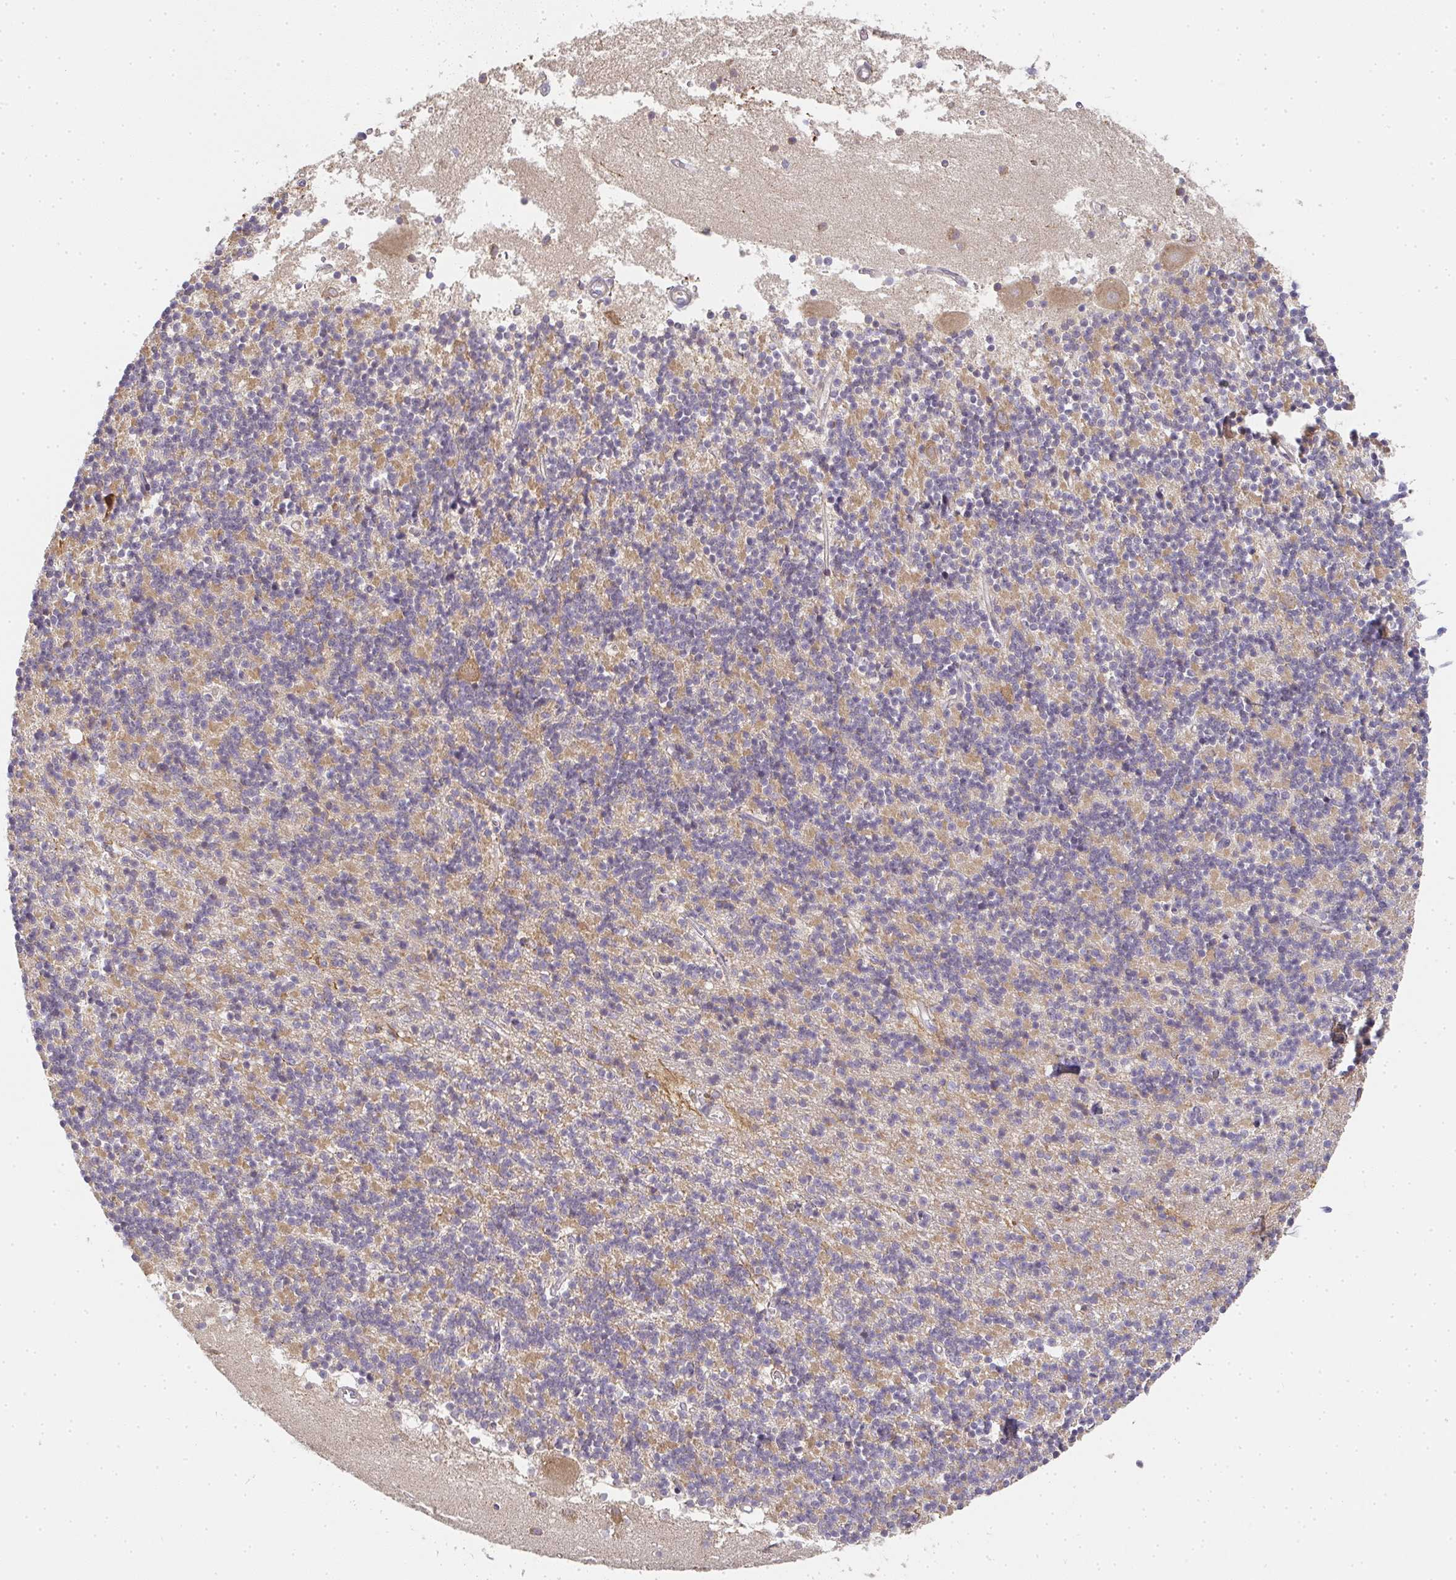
{"staining": {"intensity": "moderate", "quantity": "25%-75%", "location": "cytoplasmic/membranous"}, "tissue": "cerebellum", "cell_type": "Cells in granular layer", "image_type": "normal", "snomed": [{"axis": "morphology", "description": "Normal tissue, NOS"}, {"axis": "topography", "description": "Cerebellum"}], "caption": "Immunohistochemical staining of normal human cerebellum shows 25%-75% levels of moderate cytoplasmic/membranous protein positivity in approximately 25%-75% of cells in granular layer. (IHC, brightfield microscopy, high magnification).", "gene": "SLC35B3", "patient": {"sex": "male", "age": 54}}